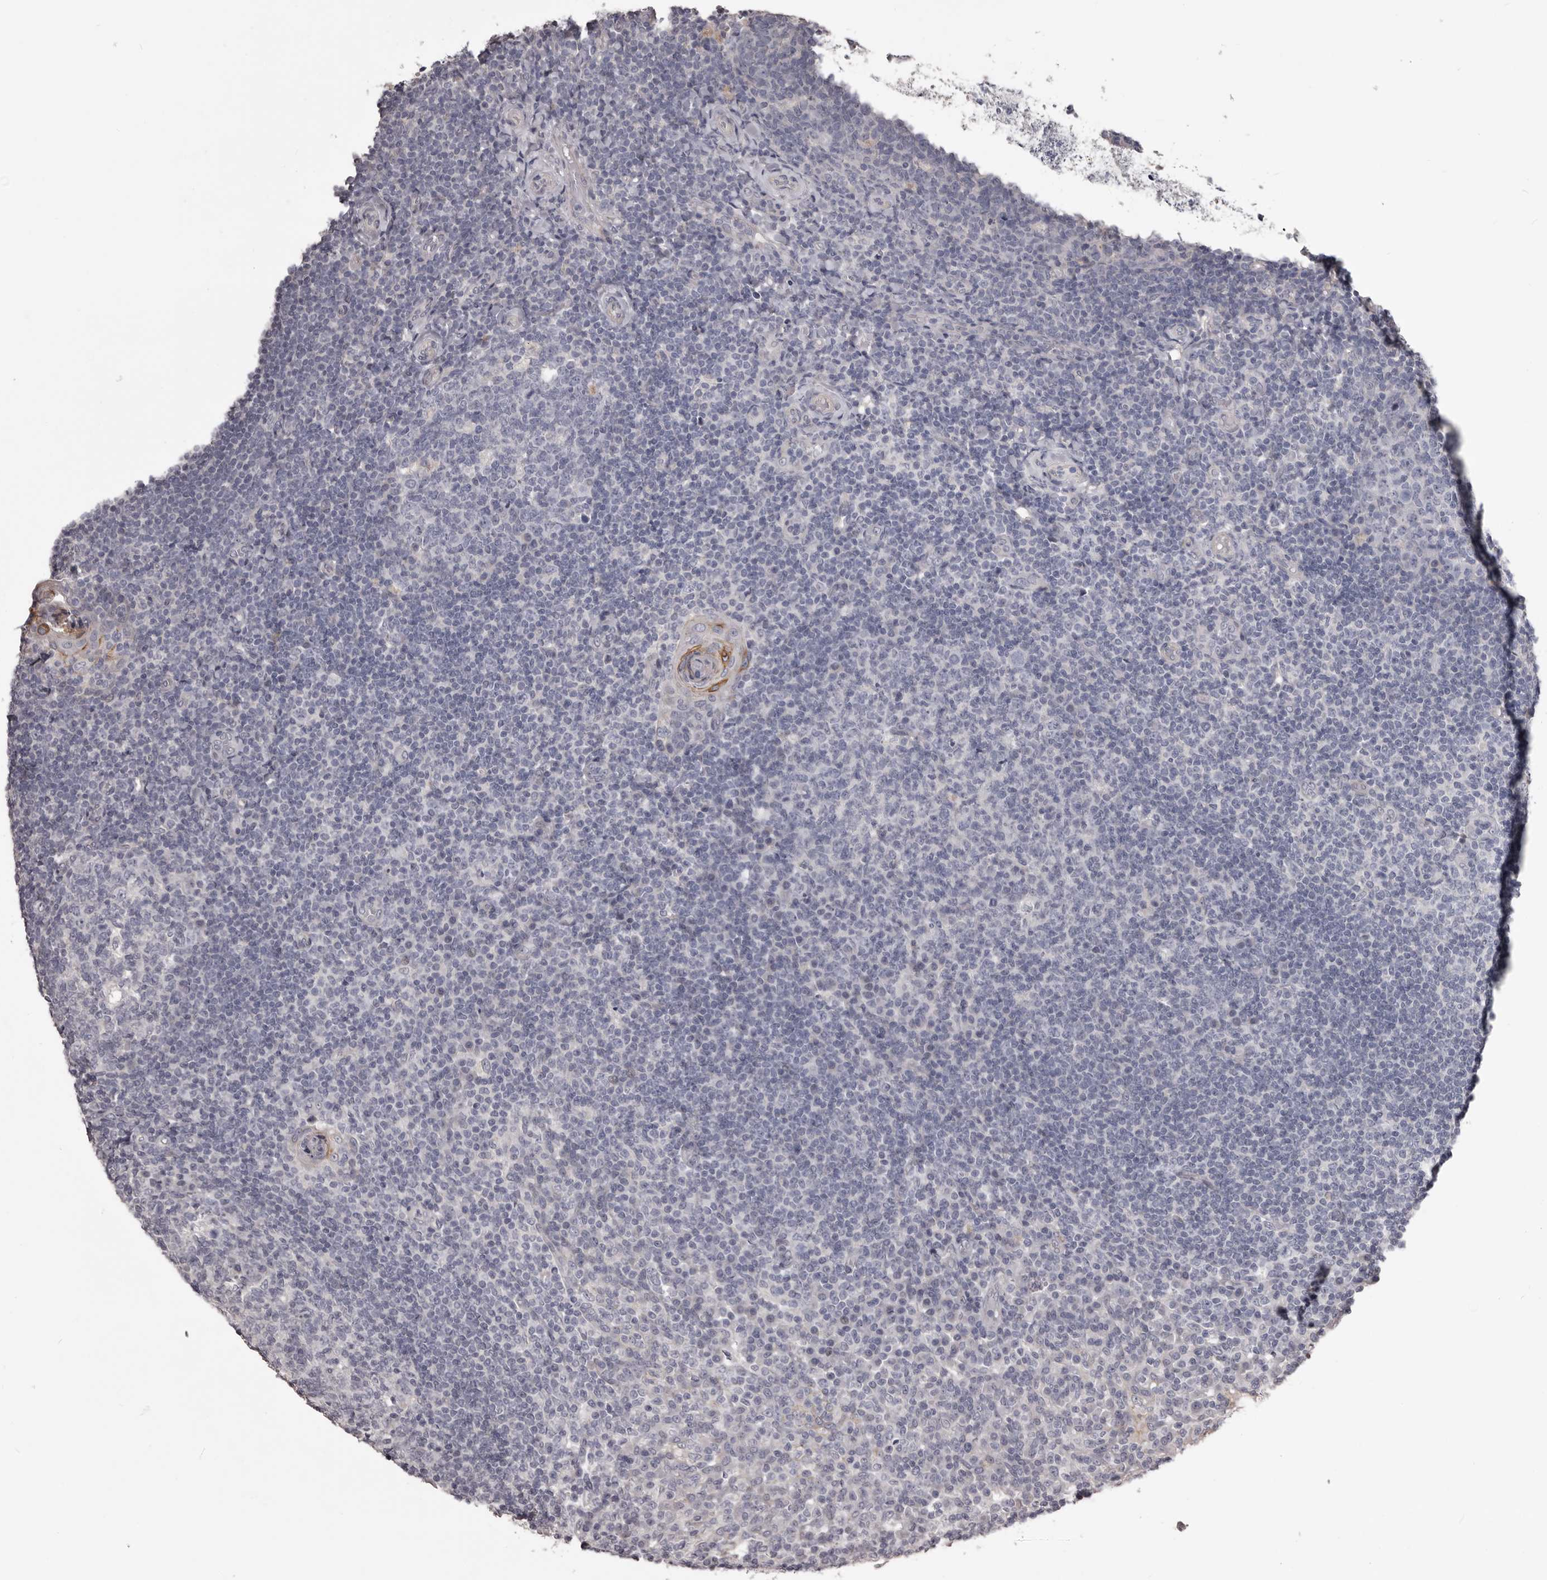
{"staining": {"intensity": "negative", "quantity": "none", "location": "none"}, "tissue": "tonsil", "cell_type": "Germinal center cells", "image_type": "normal", "snomed": [{"axis": "morphology", "description": "Normal tissue, NOS"}, {"axis": "topography", "description": "Tonsil"}], "caption": "DAB (3,3'-diaminobenzidine) immunohistochemical staining of unremarkable tonsil reveals no significant expression in germinal center cells. (DAB (3,3'-diaminobenzidine) IHC visualized using brightfield microscopy, high magnification).", "gene": "LPAR6", "patient": {"sex": "female", "age": 19}}